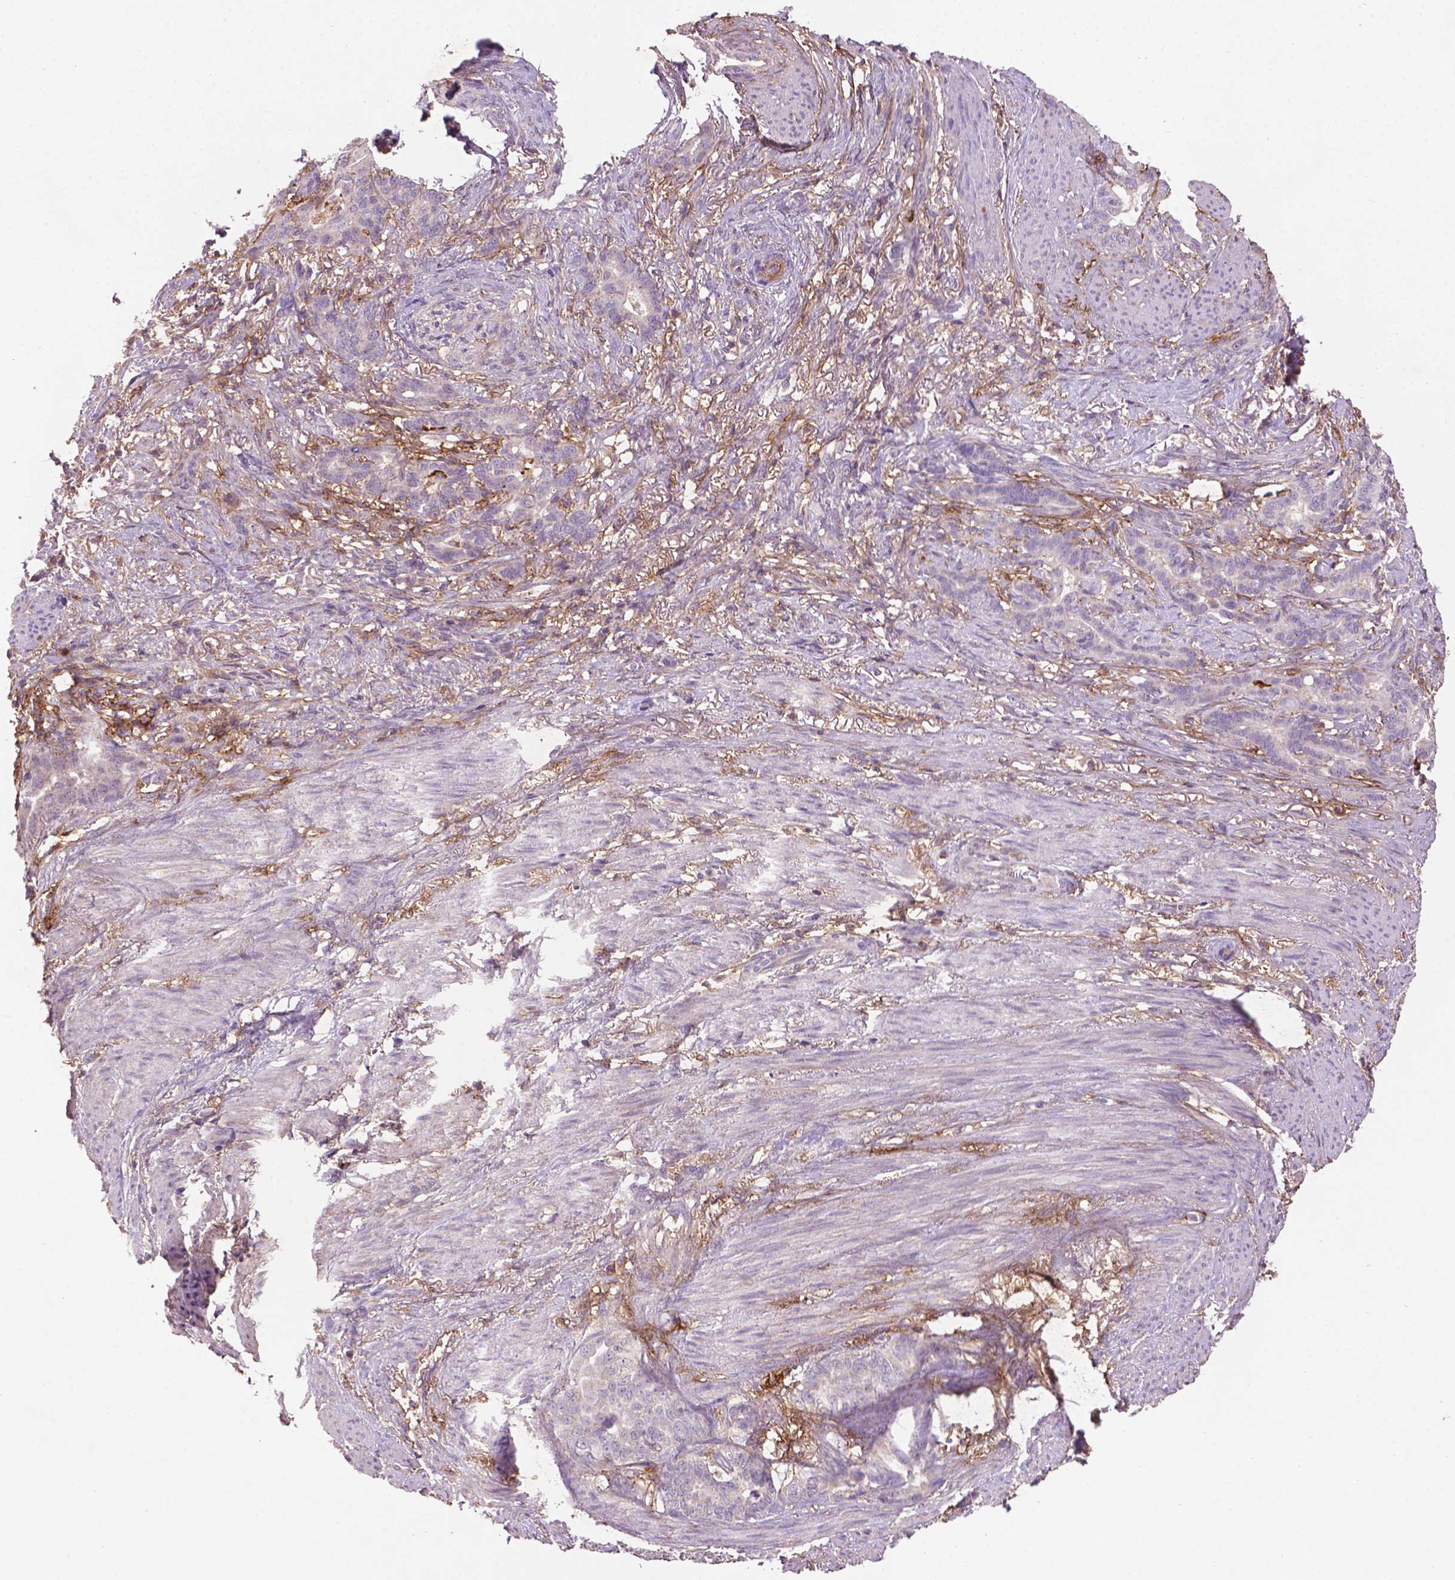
{"staining": {"intensity": "negative", "quantity": "none", "location": "none"}, "tissue": "stomach cancer", "cell_type": "Tumor cells", "image_type": "cancer", "snomed": [{"axis": "morphology", "description": "Normal tissue, NOS"}, {"axis": "morphology", "description": "Adenocarcinoma, NOS"}, {"axis": "topography", "description": "Esophagus"}, {"axis": "topography", "description": "Stomach, upper"}], "caption": "Stomach adenocarcinoma stained for a protein using immunohistochemistry (IHC) displays no positivity tumor cells.", "gene": "LRRC3C", "patient": {"sex": "male", "age": 62}}